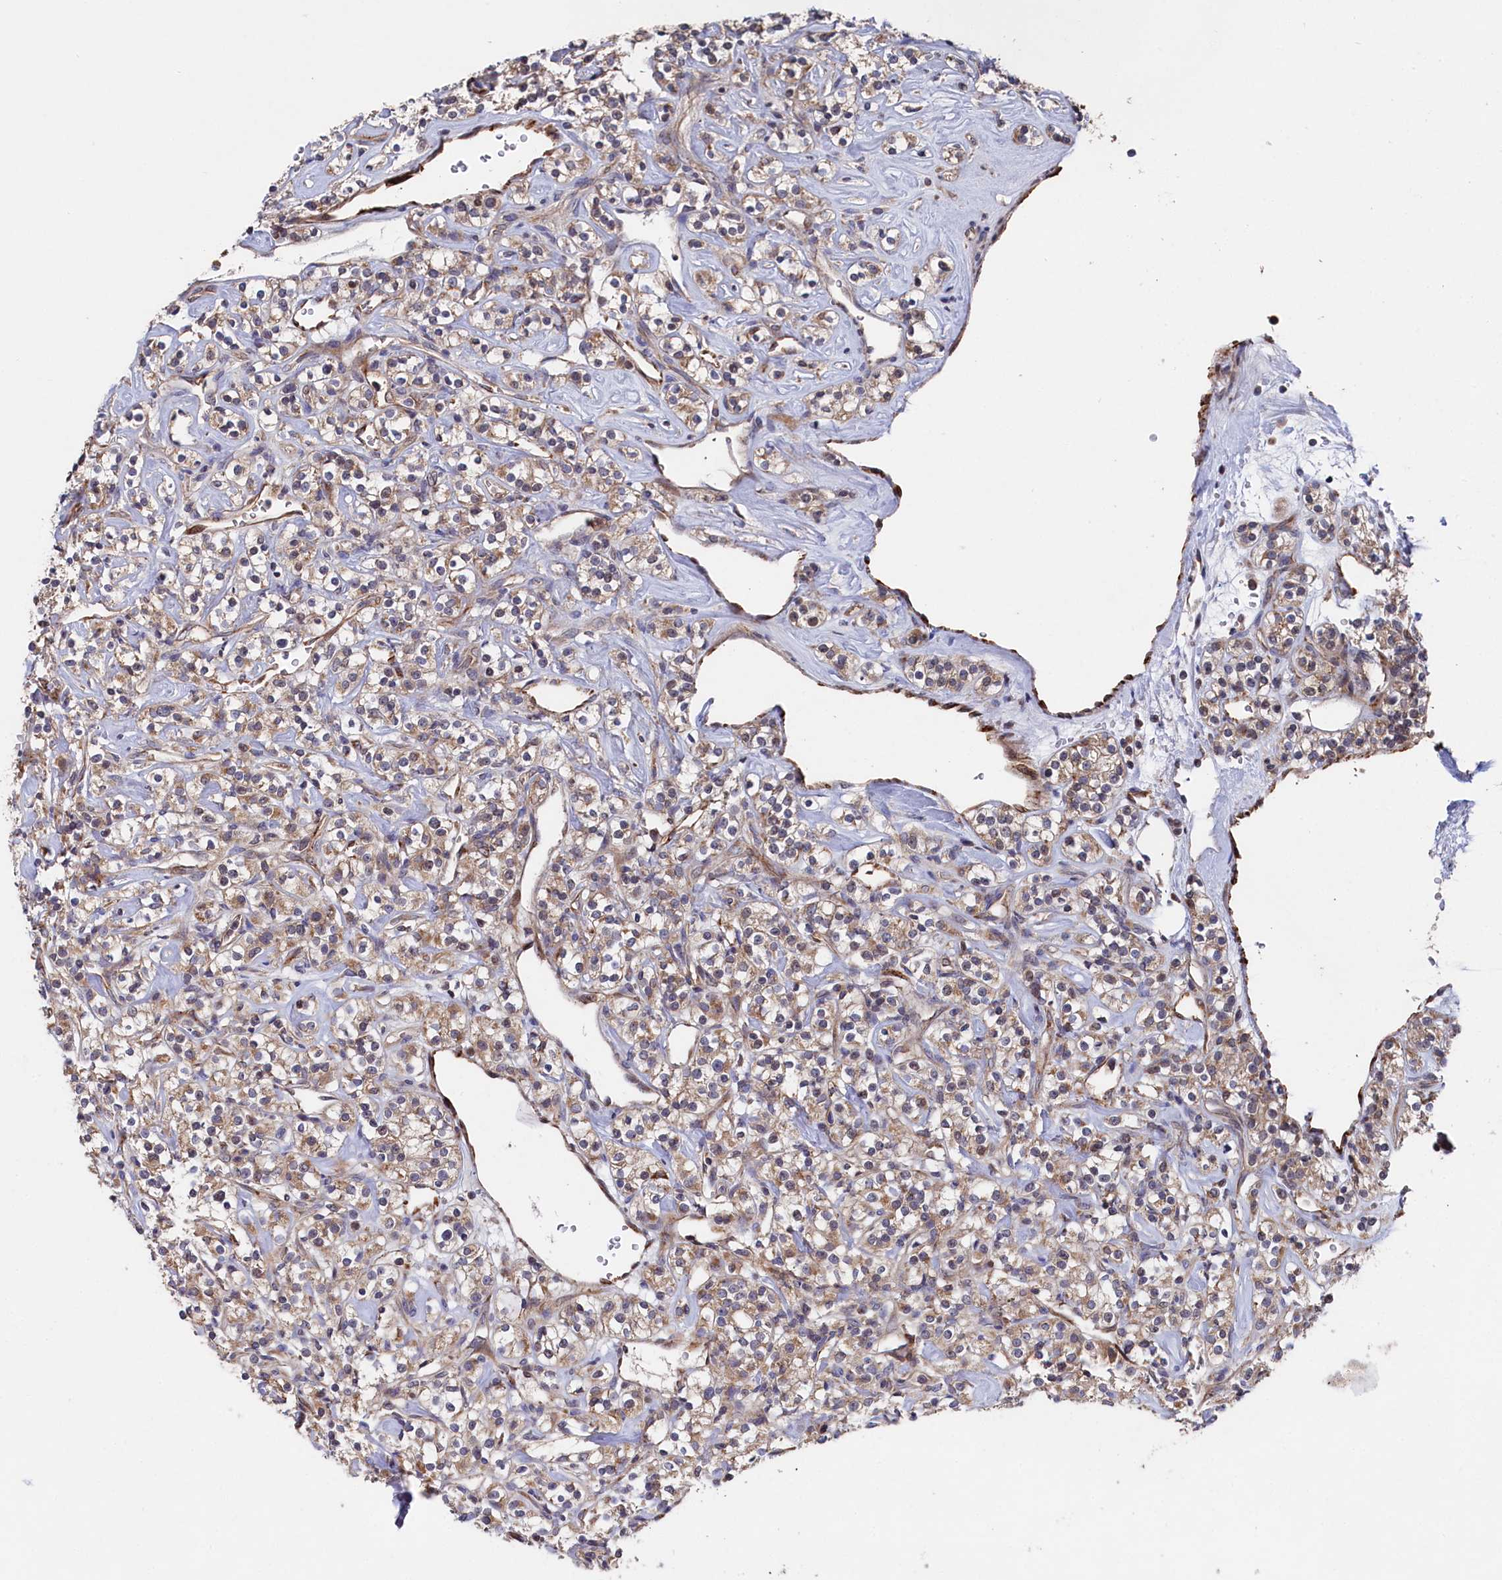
{"staining": {"intensity": "moderate", "quantity": "25%-75%", "location": "cytoplasmic/membranous"}, "tissue": "renal cancer", "cell_type": "Tumor cells", "image_type": "cancer", "snomed": [{"axis": "morphology", "description": "Adenocarcinoma, NOS"}, {"axis": "topography", "description": "Kidney"}], "caption": "Renal cancer (adenocarcinoma) stained with a brown dye shows moderate cytoplasmic/membranous positive expression in about 25%-75% of tumor cells.", "gene": "SUPV3L1", "patient": {"sex": "male", "age": 77}}